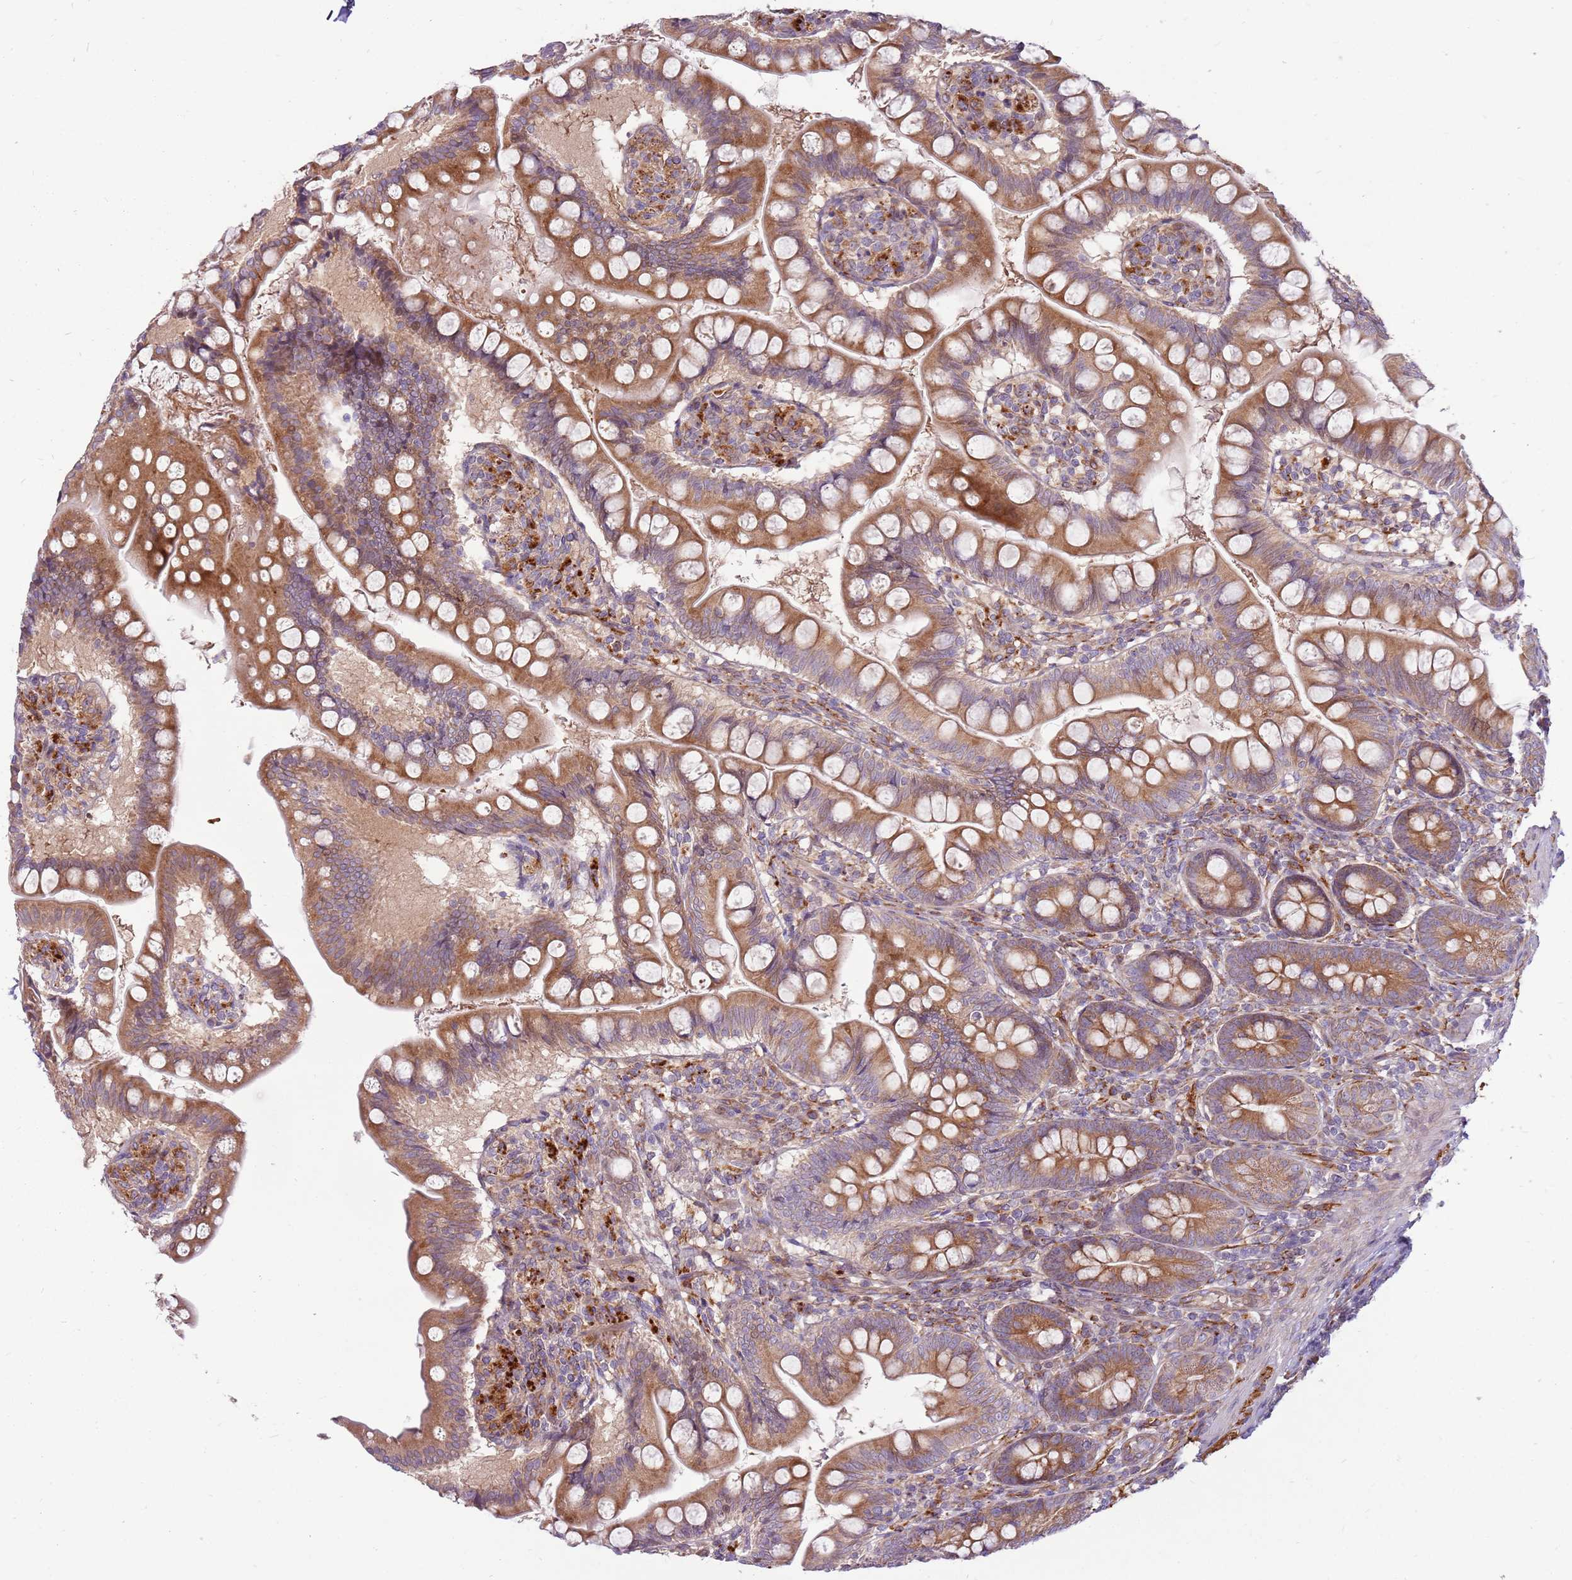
{"staining": {"intensity": "moderate", "quantity": ">75%", "location": "cytoplasmic/membranous"}, "tissue": "small intestine", "cell_type": "Glandular cells", "image_type": "normal", "snomed": [{"axis": "morphology", "description": "Normal tissue, NOS"}, {"axis": "topography", "description": "Small intestine"}], "caption": "Small intestine stained with DAB IHC shows medium levels of moderate cytoplasmic/membranous positivity in about >75% of glandular cells.", "gene": "EMC1", "patient": {"sex": "male", "age": 7}}